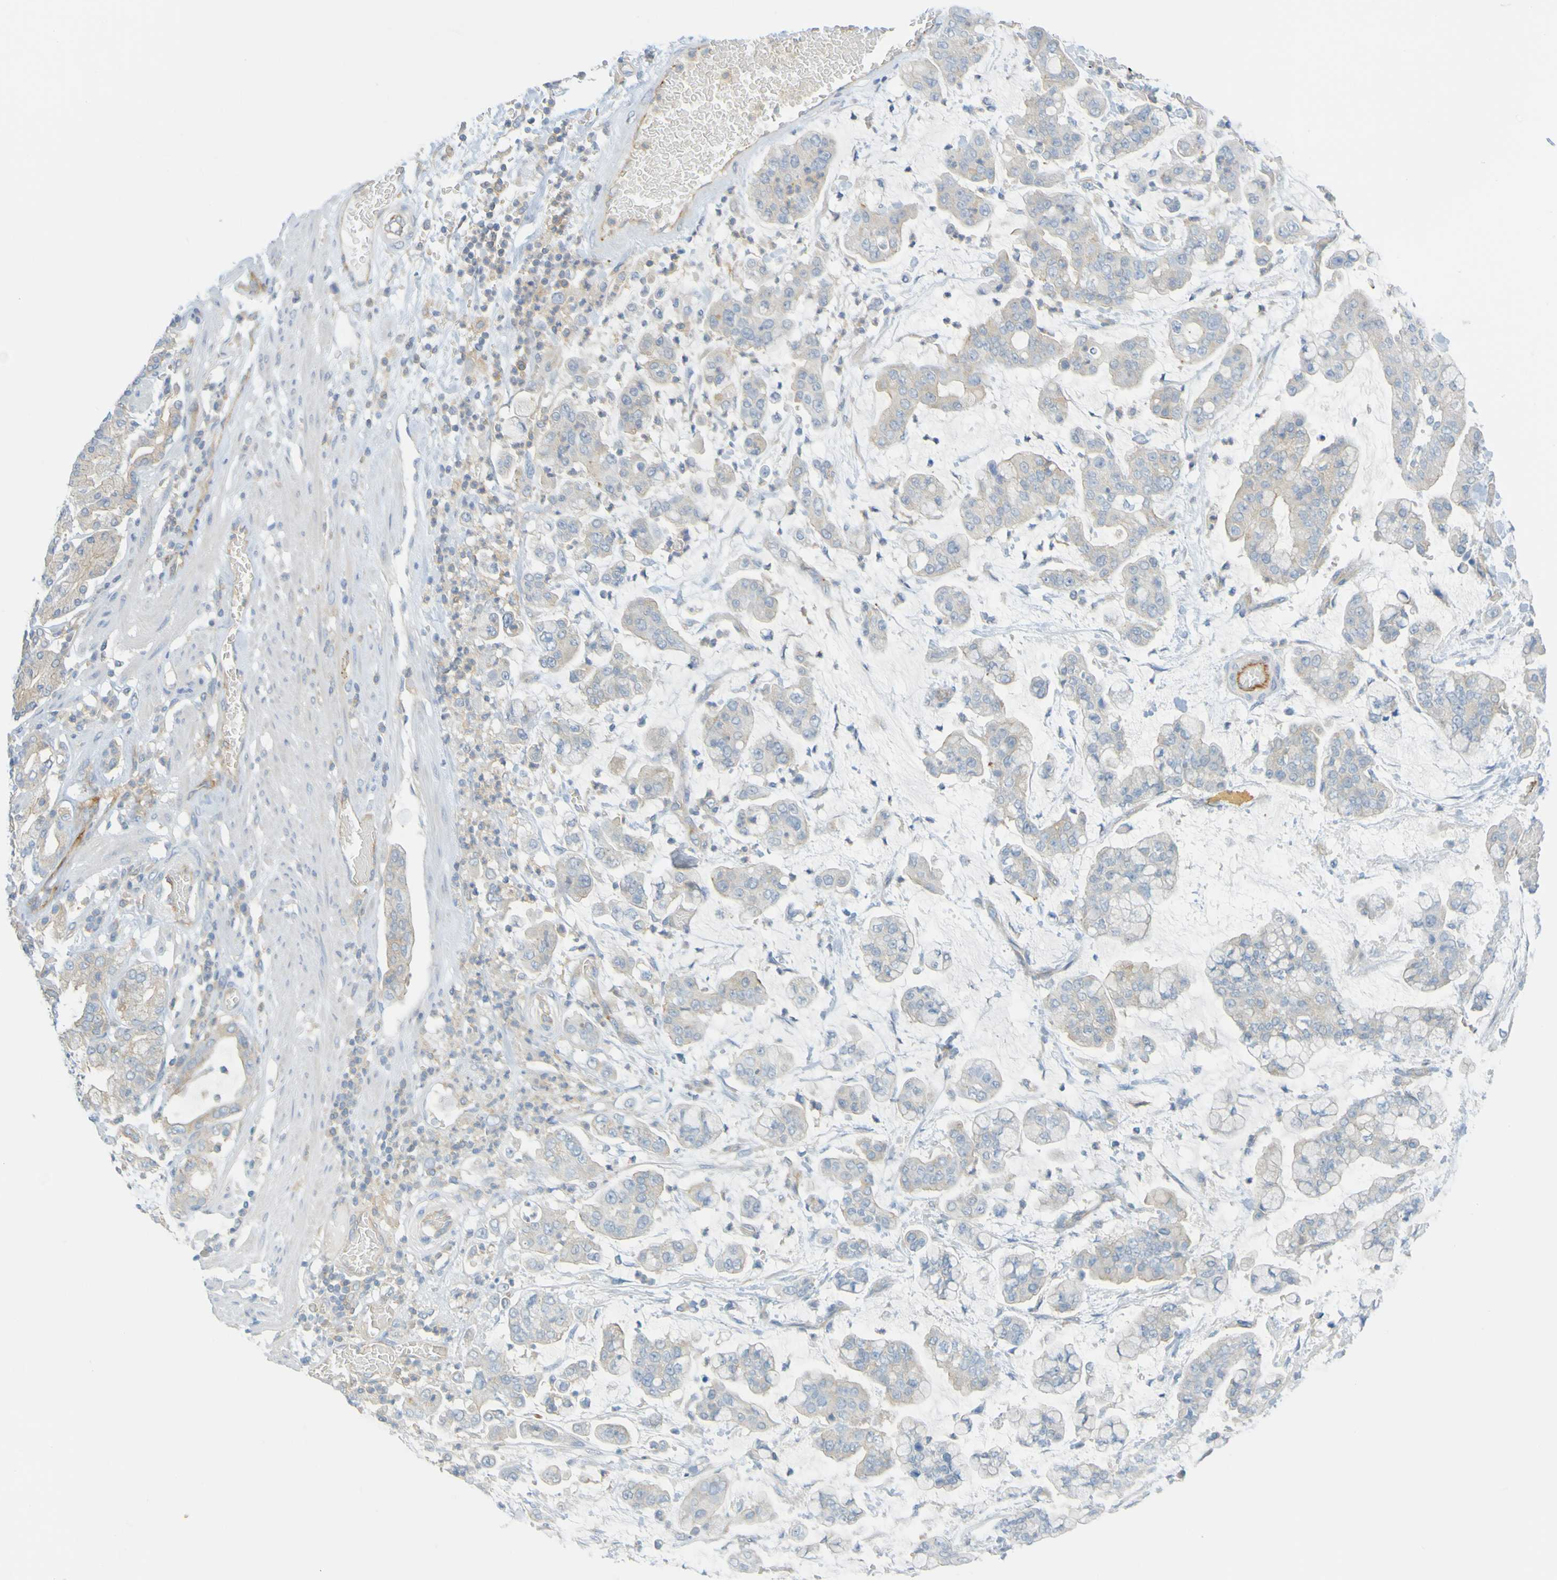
{"staining": {"intensity": "negative", "quantity": "none", "location": "none"}, "tissue": "stomach cancer", "cell_type": "Tumor cells", "image_type": "cancer", "snomed": [{"axis": "morphology", "description": "Normal tissue, NOS"}, {"axis": "morphology", "description": "Adenocarcinoma, NOS"}, {"axis": "topography", "description": "Stomach, upper"}, {"axis": "topography", "description": "Stomach"}], "caption": "This photomicrograph is of adenocarcinoma (stomach) stained with immunohistochemistry (IHC) to label a protein in brown with the nuclei are counter-stained blue. There is no staining in tumor cells.", "gene": "APPL1", "patient": {"sex": "male", "age": 76}}